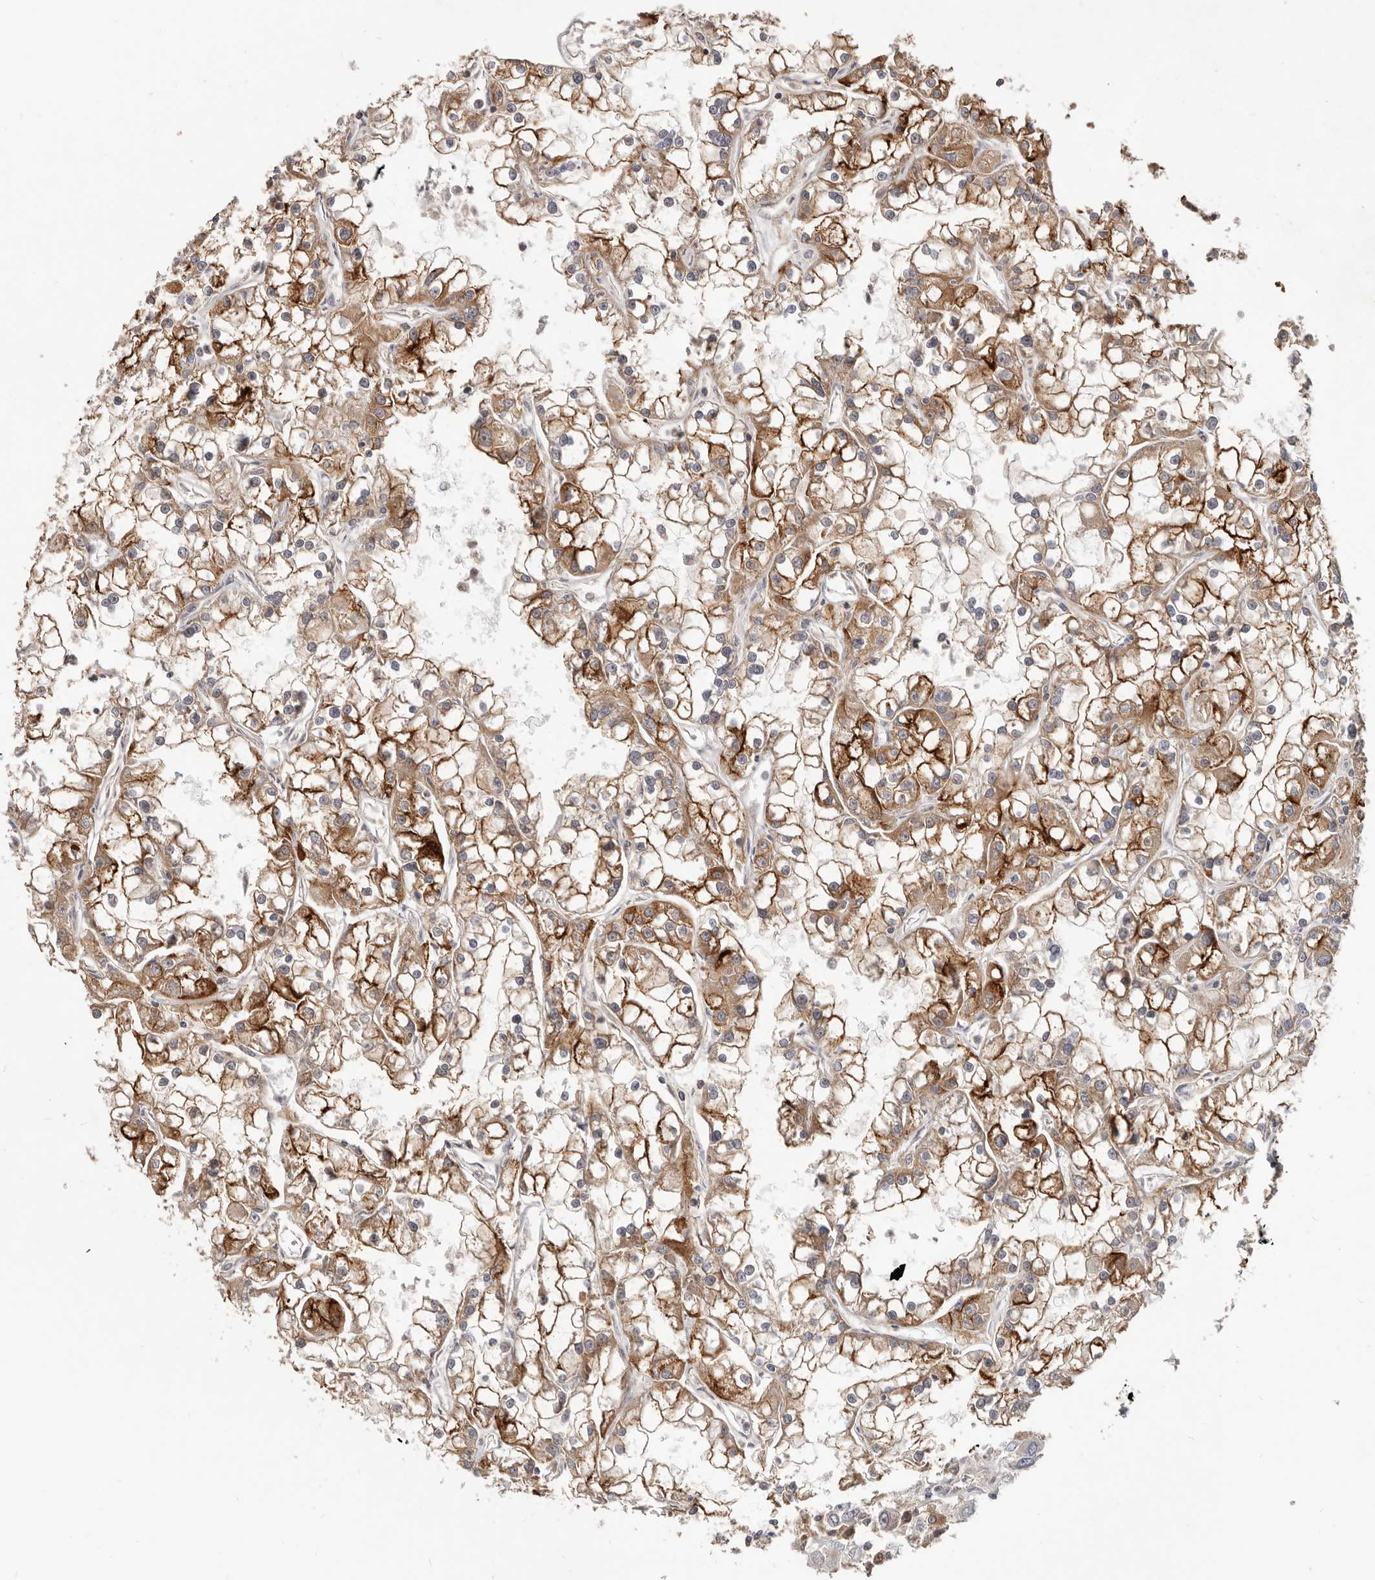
{"staining": {"intensity": "strong", "quantity": "25%-75%", "location": "cytoplasmic/membranous"}, "tissue": "renal cancer", "cell_type": "Tumor cells", "image_type": "cancer", "snomed": [{"axis": "morphology", "description": "Adenocarcinoma, NOS"}, {"axis": "topography", "description": "Kidney"}], "caption": "Immunohistochemical staining of renal adenocarcinoma shows strong cytoplasmic/membranous protein positivity in approximately 25%-75% of tumor cells.", "gene": "LRP6", "patient": {"sex": "female", "age": 52}}